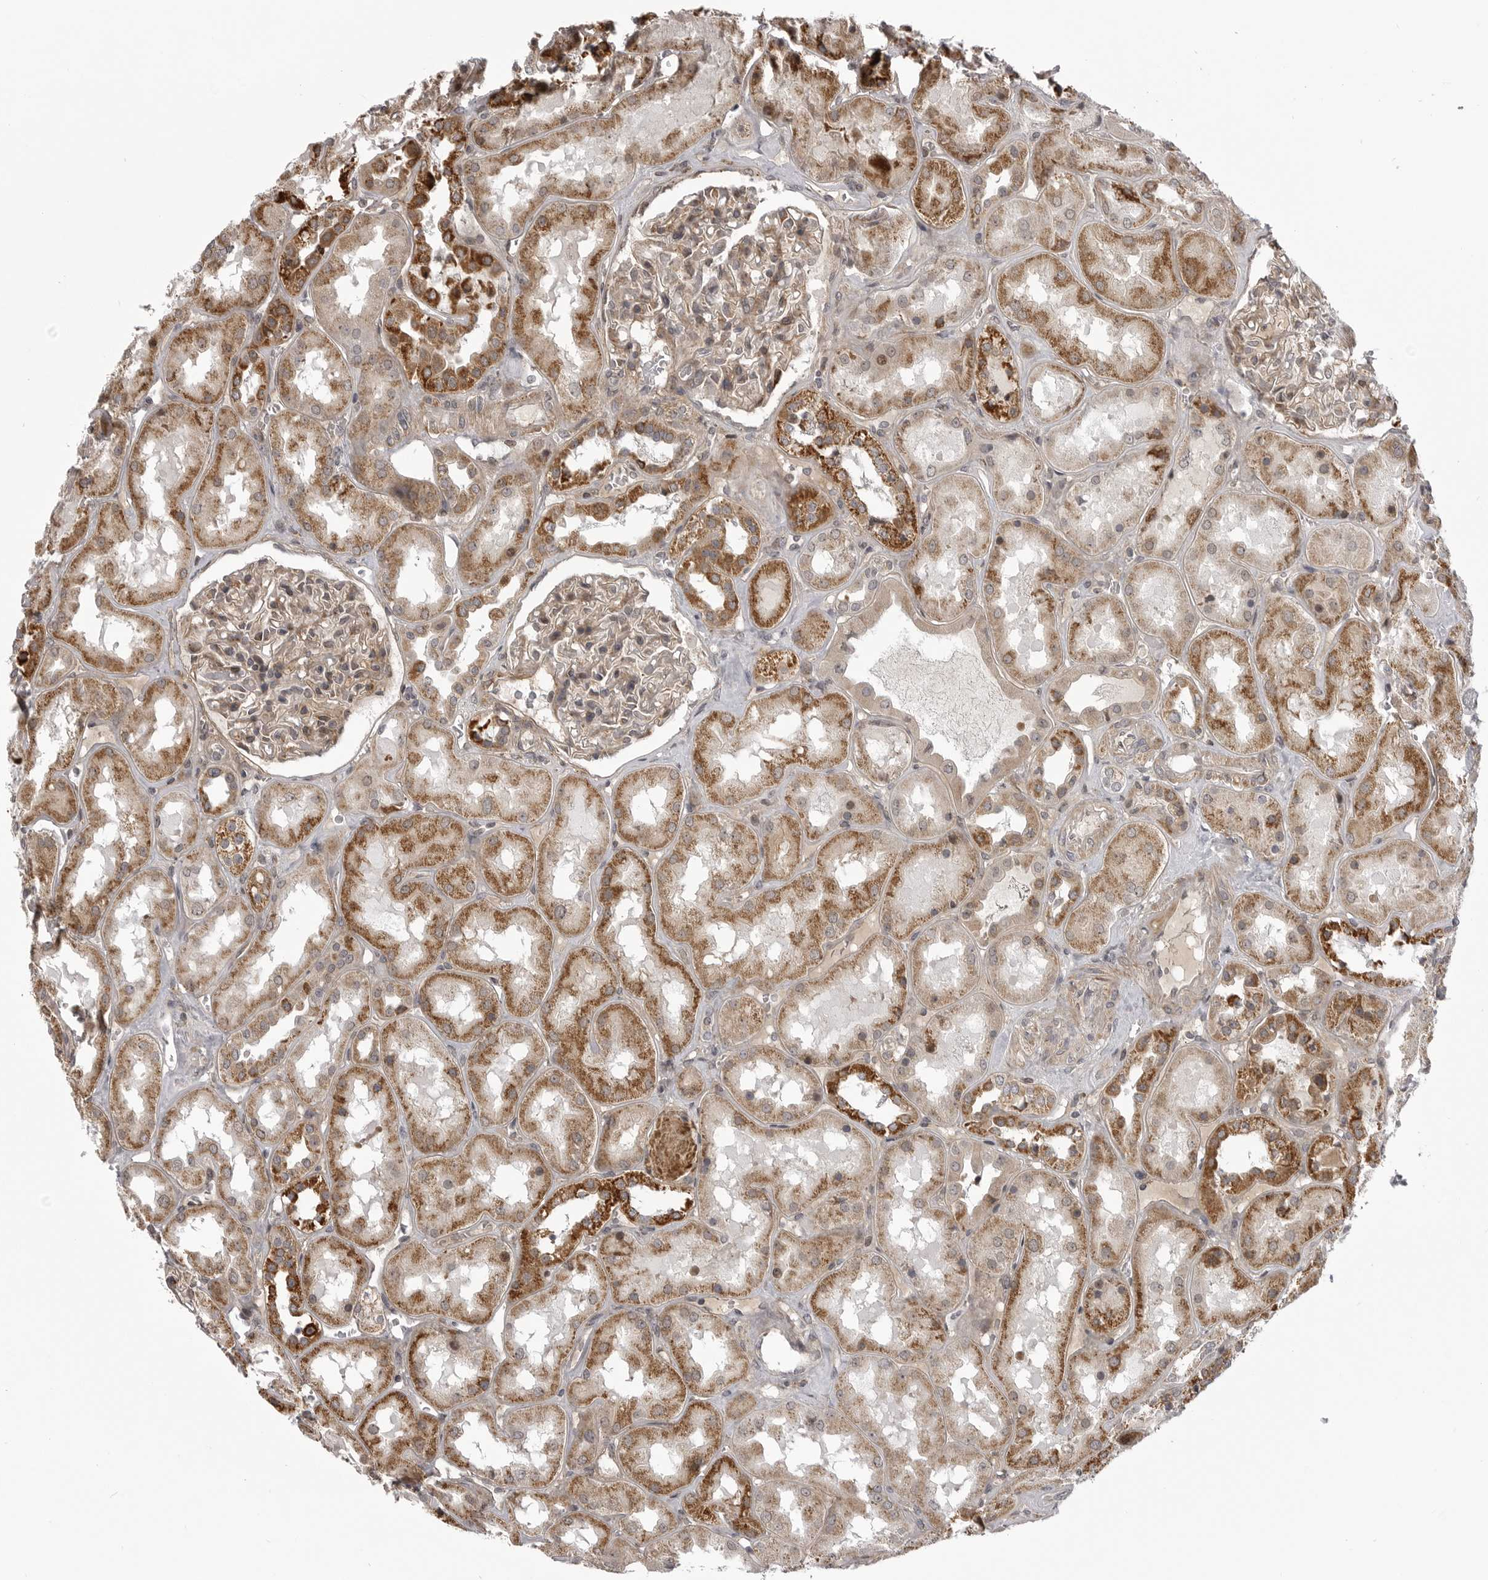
{"staining": {"intensity": "weak", "quantity": "25%-75%", "location": "cytoplasmic/membranous"}, "tissue": "kidney", "cell_type": "Cells in glomeruli", "image_type": "normal", "snomed": [{"axis": "morphology", "description": "Normal tissue, NOS"}, {"axis": "topography", "description": "Kidney"}], "caption": "Immunohistochemistry of normal kidney displays low levels of weak cytoplasmic/membranous staining in approximately 25%-75% of cells in glomeruli.", "gene": "TMPRSS11F", "patient": {"sex": "male", "age": 70}}